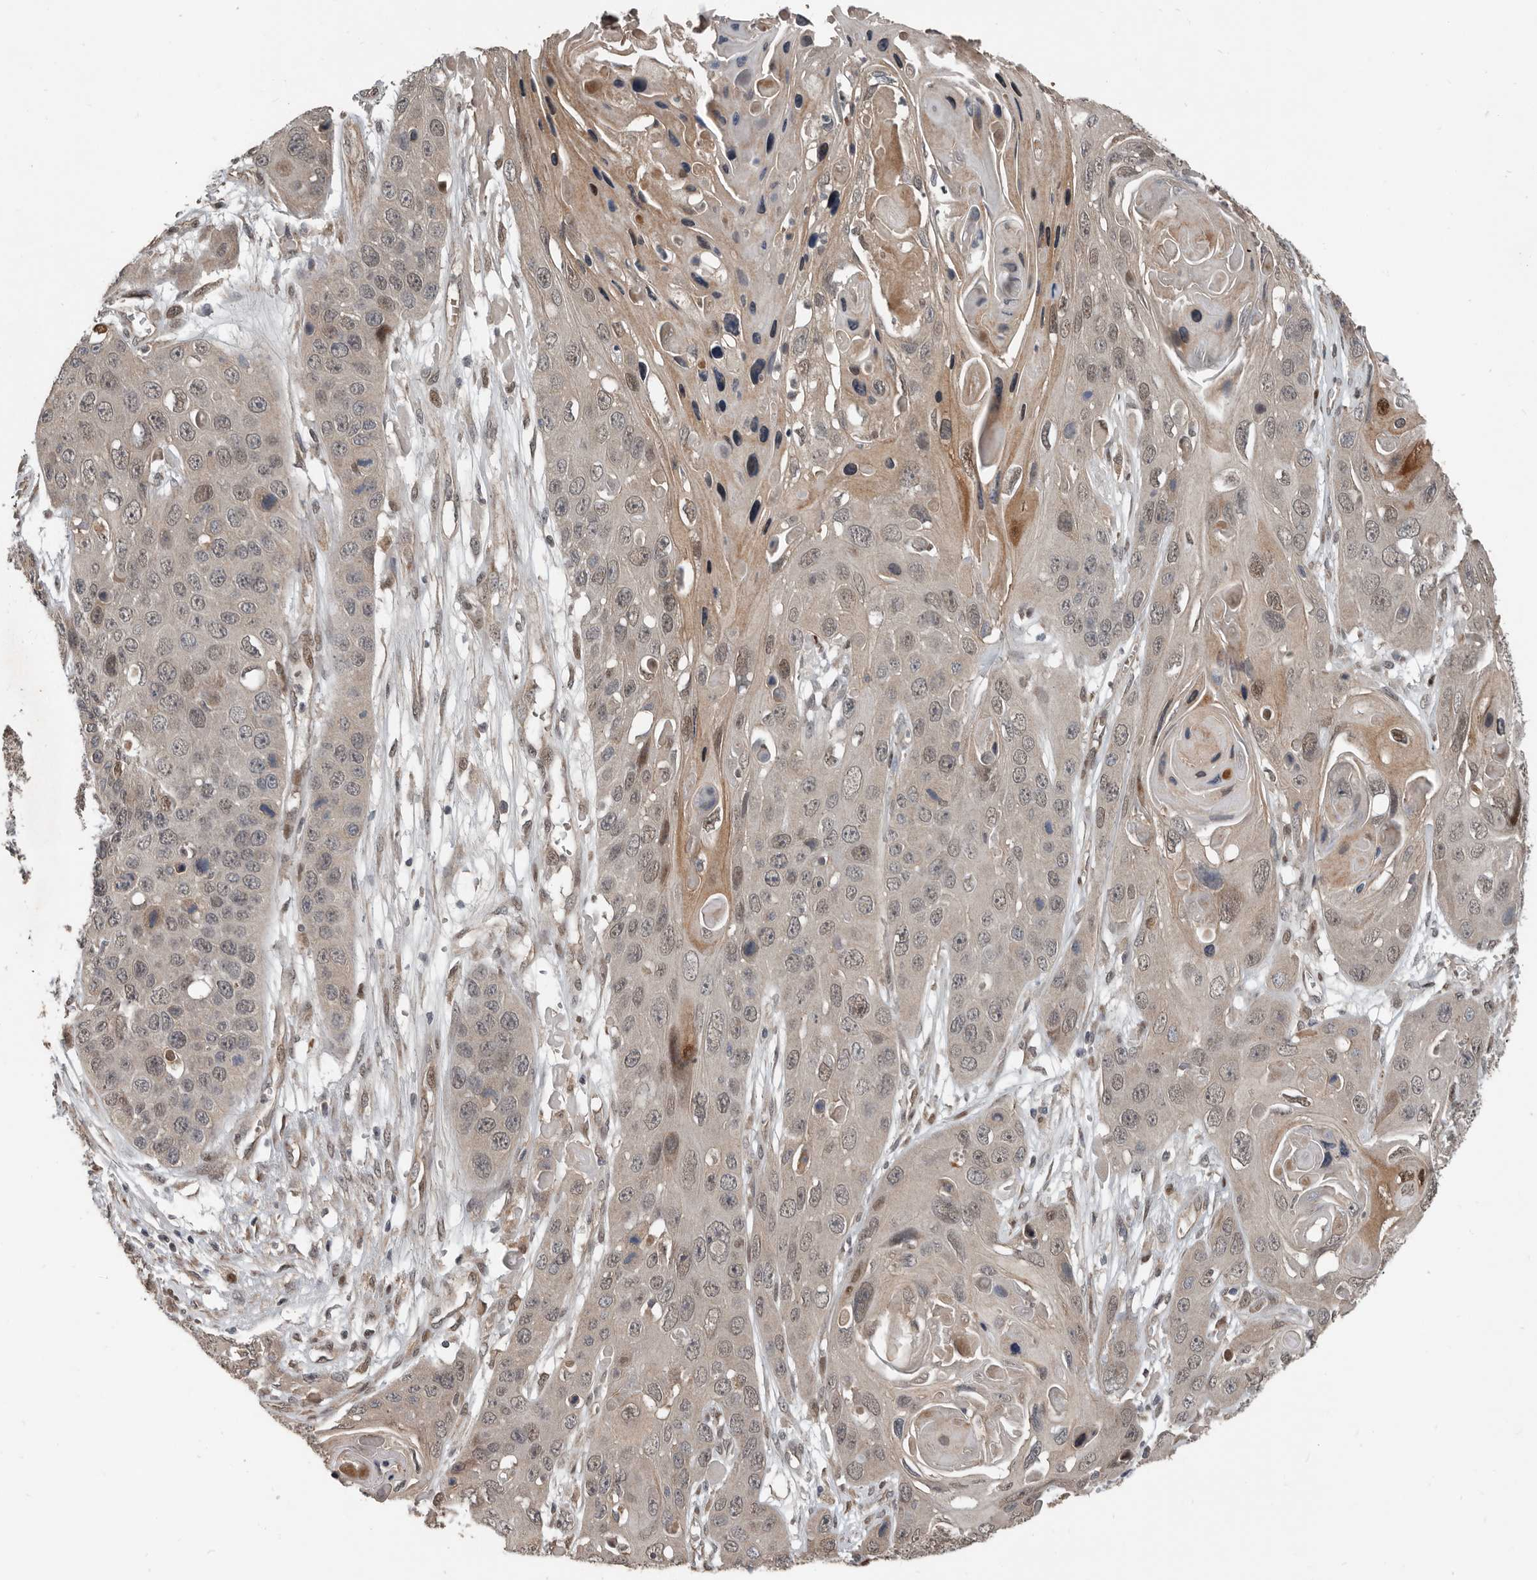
{"staining": {"intensity": "weak", "quantity": ">75%", "location": "cytoplasmic/membranous,nuclear"}, "tissue": "skin cancer", "cell_type": "Tumor cells", "image_type": "cancer", "snomed": [{"axis": "morphology", "description": "Squamous cell carcinoma, NOS"}, {"axis": "topography", "description": "Skin"}], "caption": "Skin cancer (squamous cell carcinoma) stained with a protein marker exhibits weak staining in tumor cells.", "gene": "YOD1", "patient": {"sex": "male", "age": 55}}